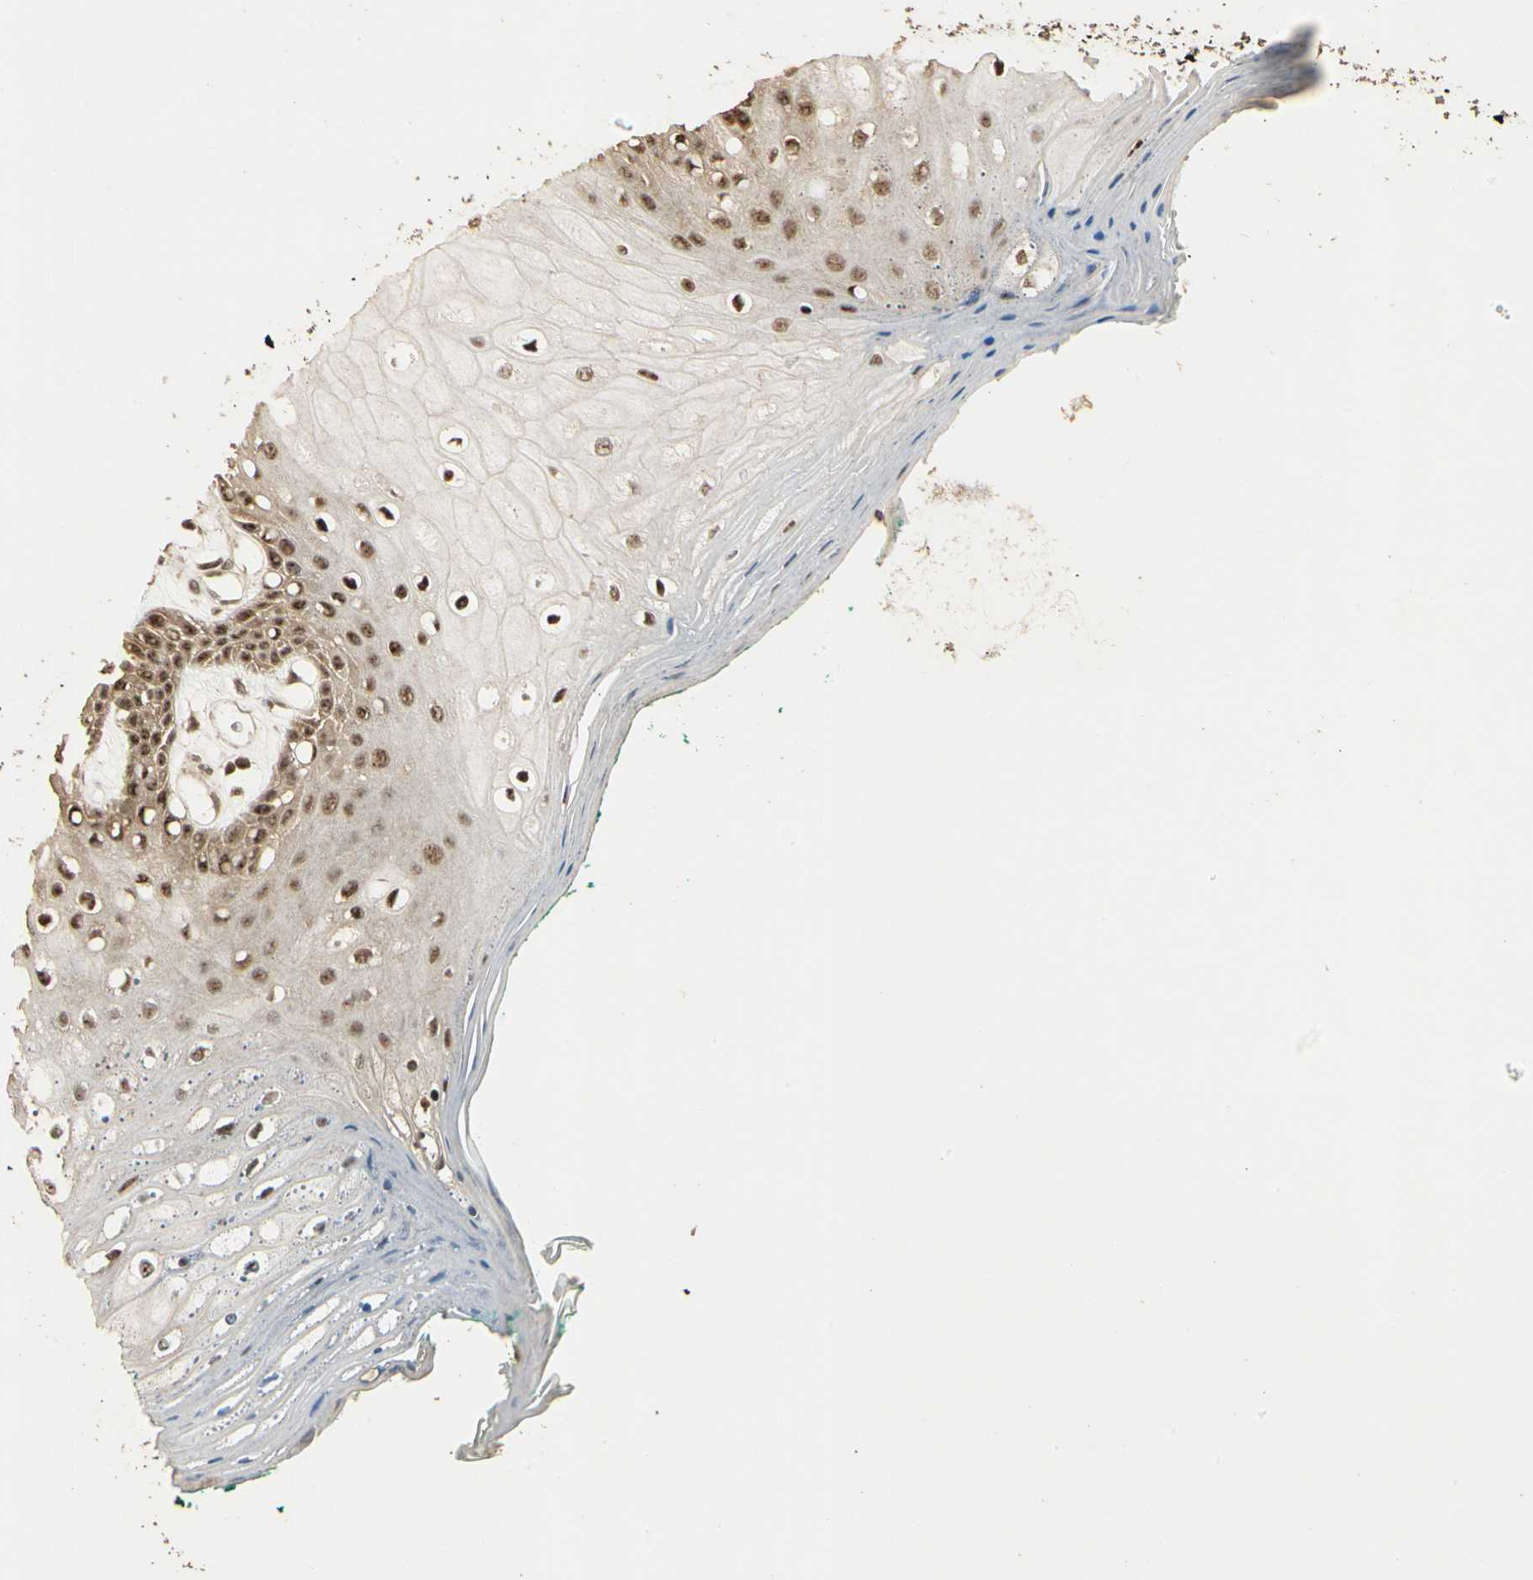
{"staining": {"intensity": "moderate", "quantity": "25%-75%", "location": "cytoplasmic/membranous,nuclear"}, "tissue": "oral mucosa", "cell_type": "Squamous epithelial cells", "image_type": "normal", "snomed": [{"axis": "morphology", "description": "Normal tissue, NOS"}, {"axis": "morphology", "description": "Squamous cell carcinoma, NOS"}, {"axis": "topography", "description": "Skeletal muscle"}, {"axis": "topography", "description": "Oral tissue"}, {"axis": "topography", "description": "Head-Neck"}], "caption": "The image reveals staining of unremarkable oral mucosa, revealing moderate cytoplasmic/membranous,nuclear protein expression (brown color) within squamous epithelial cells.", "gene": "RBM25", "patient": {"sex": "female", "age": 84}}